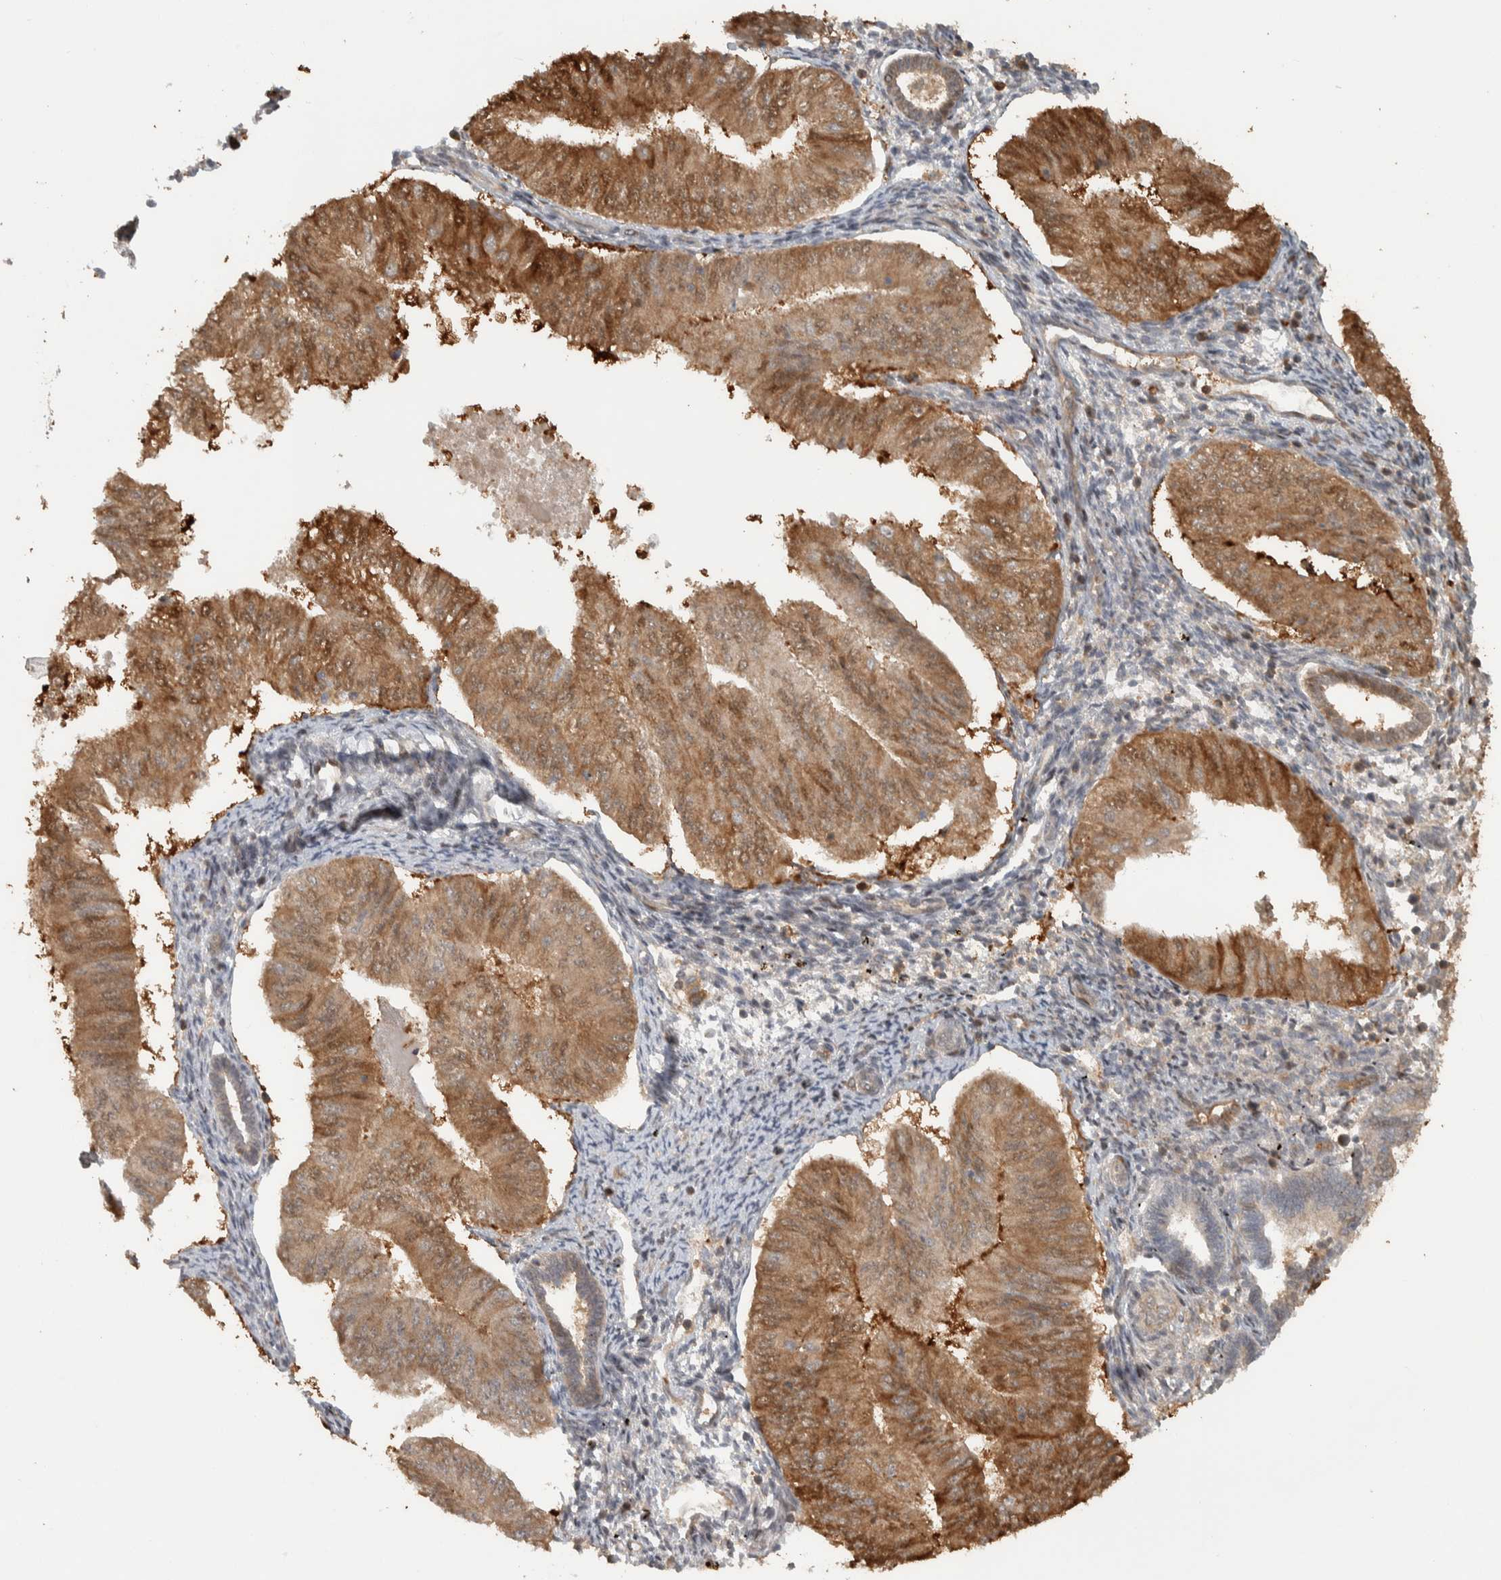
{"staining": {"intensity": "moderate", "quantity": ">75%", "location": "cytoplasmic/membranous"}, "tissue": "endometrial cancer", "cell_type": "Tumor cells", "image_type": "cancer", "snomed": [{"axis": "morphology", "description": "Normal tissue, NOS"}, {"axis": "morphology", "description": "Adenocarcinoma, NOS"}, {"axis": "topography", "description": "Endometrium"}], "caption": "Protein expression analysis of endometrial cancer reveals moderate cytoplasmic/membranous positivity in approximately >75% of tumor cells.", "gene": "CNTROB", "patient": {"sex": "female", "age": 53}}